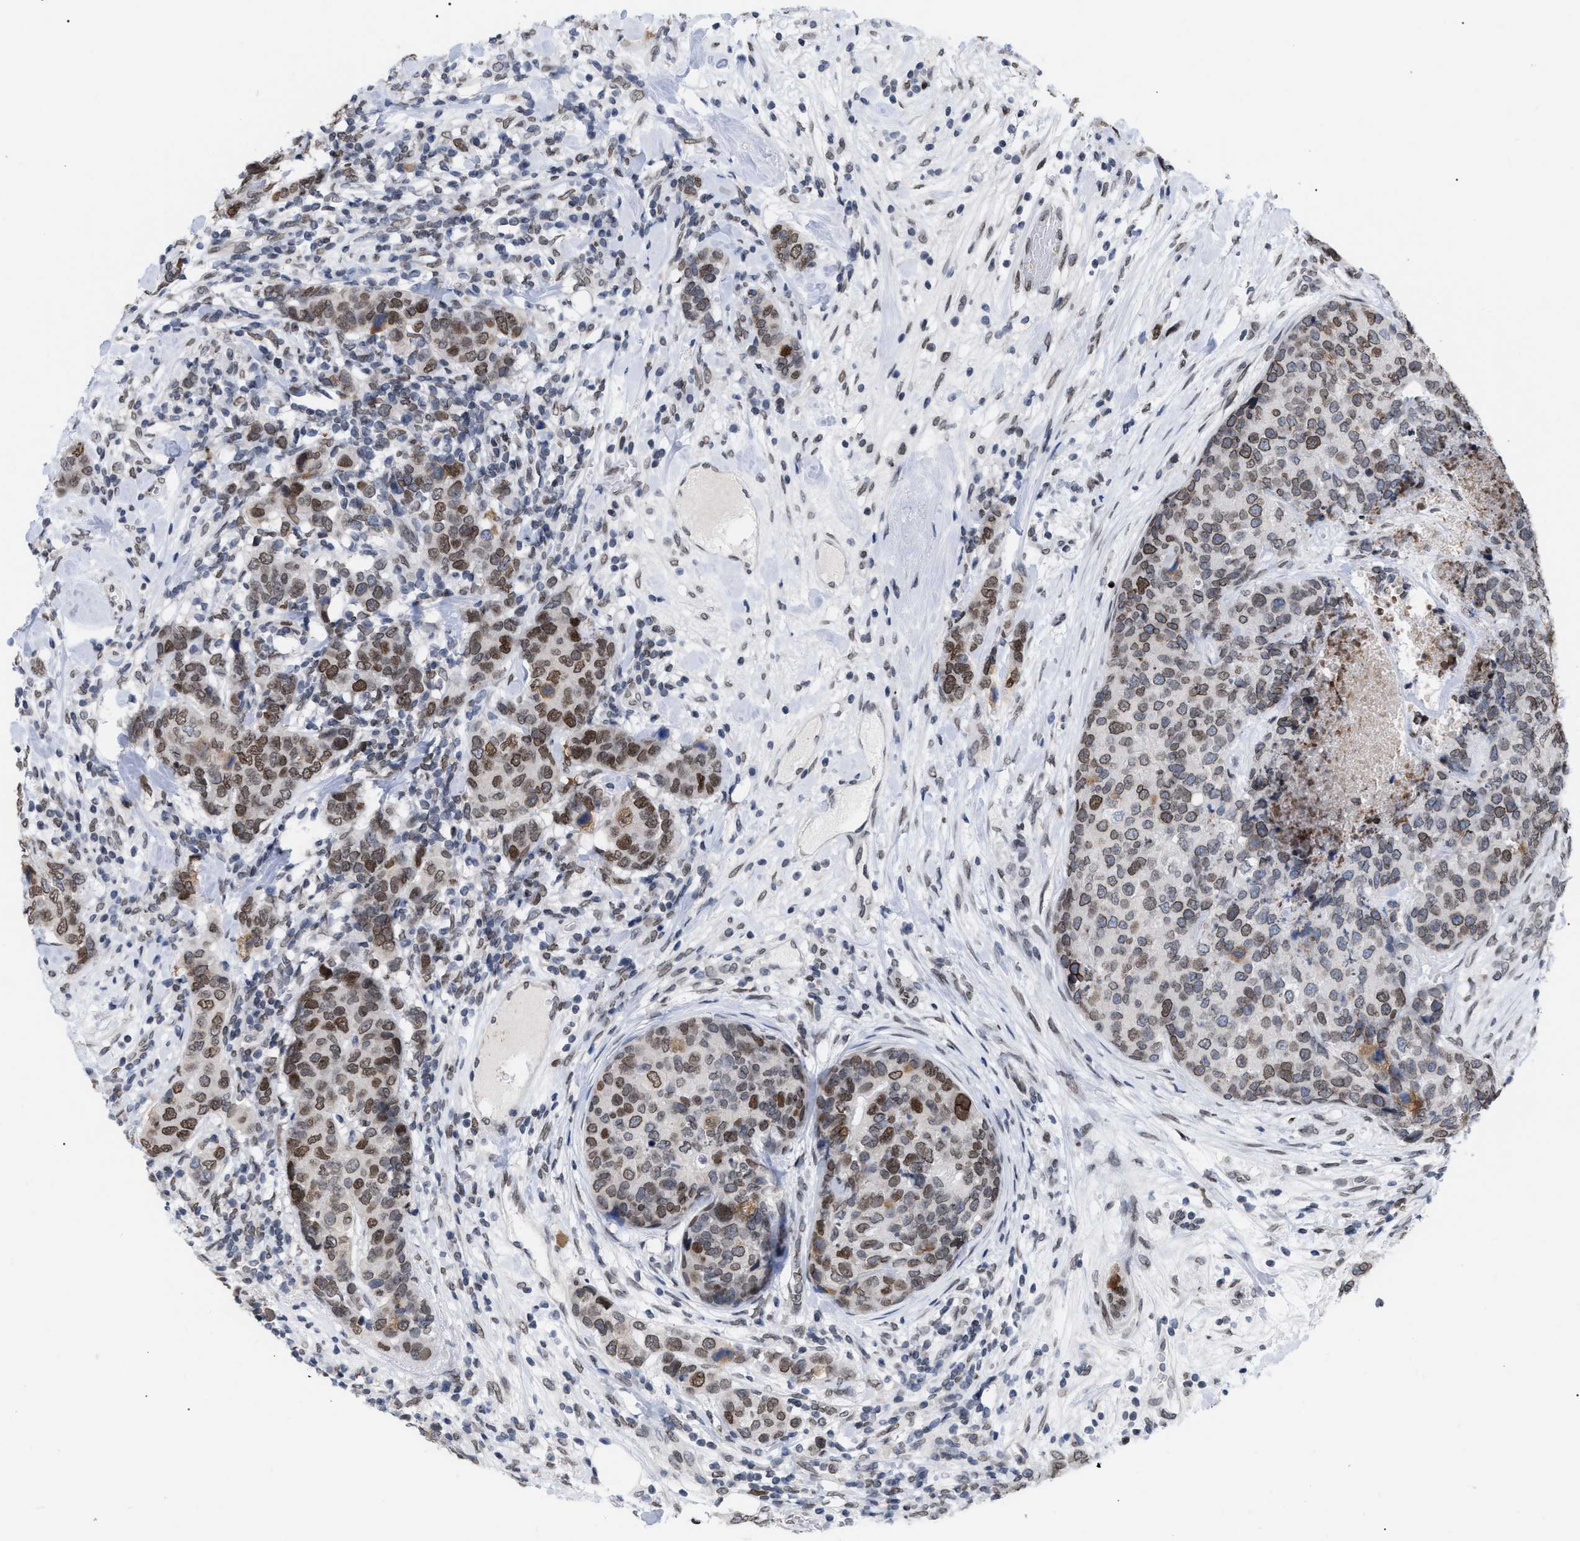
{"staining": {"intensity": "moderate", "quantity": ">75%", "location": "cytoplasmic/membranous,nuclear"}, "tissue": "breast cancer", "cell_type": "Tumor cells", "image_type": "cancer", "snomed": [{"axis": "morphology", "description": "Lobular carcinoma"}, {"axis": "topography", "description": "Breast"}], "caption": "Brown immunohistochemical staining in human breast cancer (lobular carcinoma) shows moderate cytoplasmic/membranous and nuclear expression in approximately >75% of tumor cells. The staining was performed using DAB, with brown indicating positive protein expression. Nuclei are stained blue with hematoxylin.", "gene": "TPR", "patient": {"sex": "female", "age": 59}}